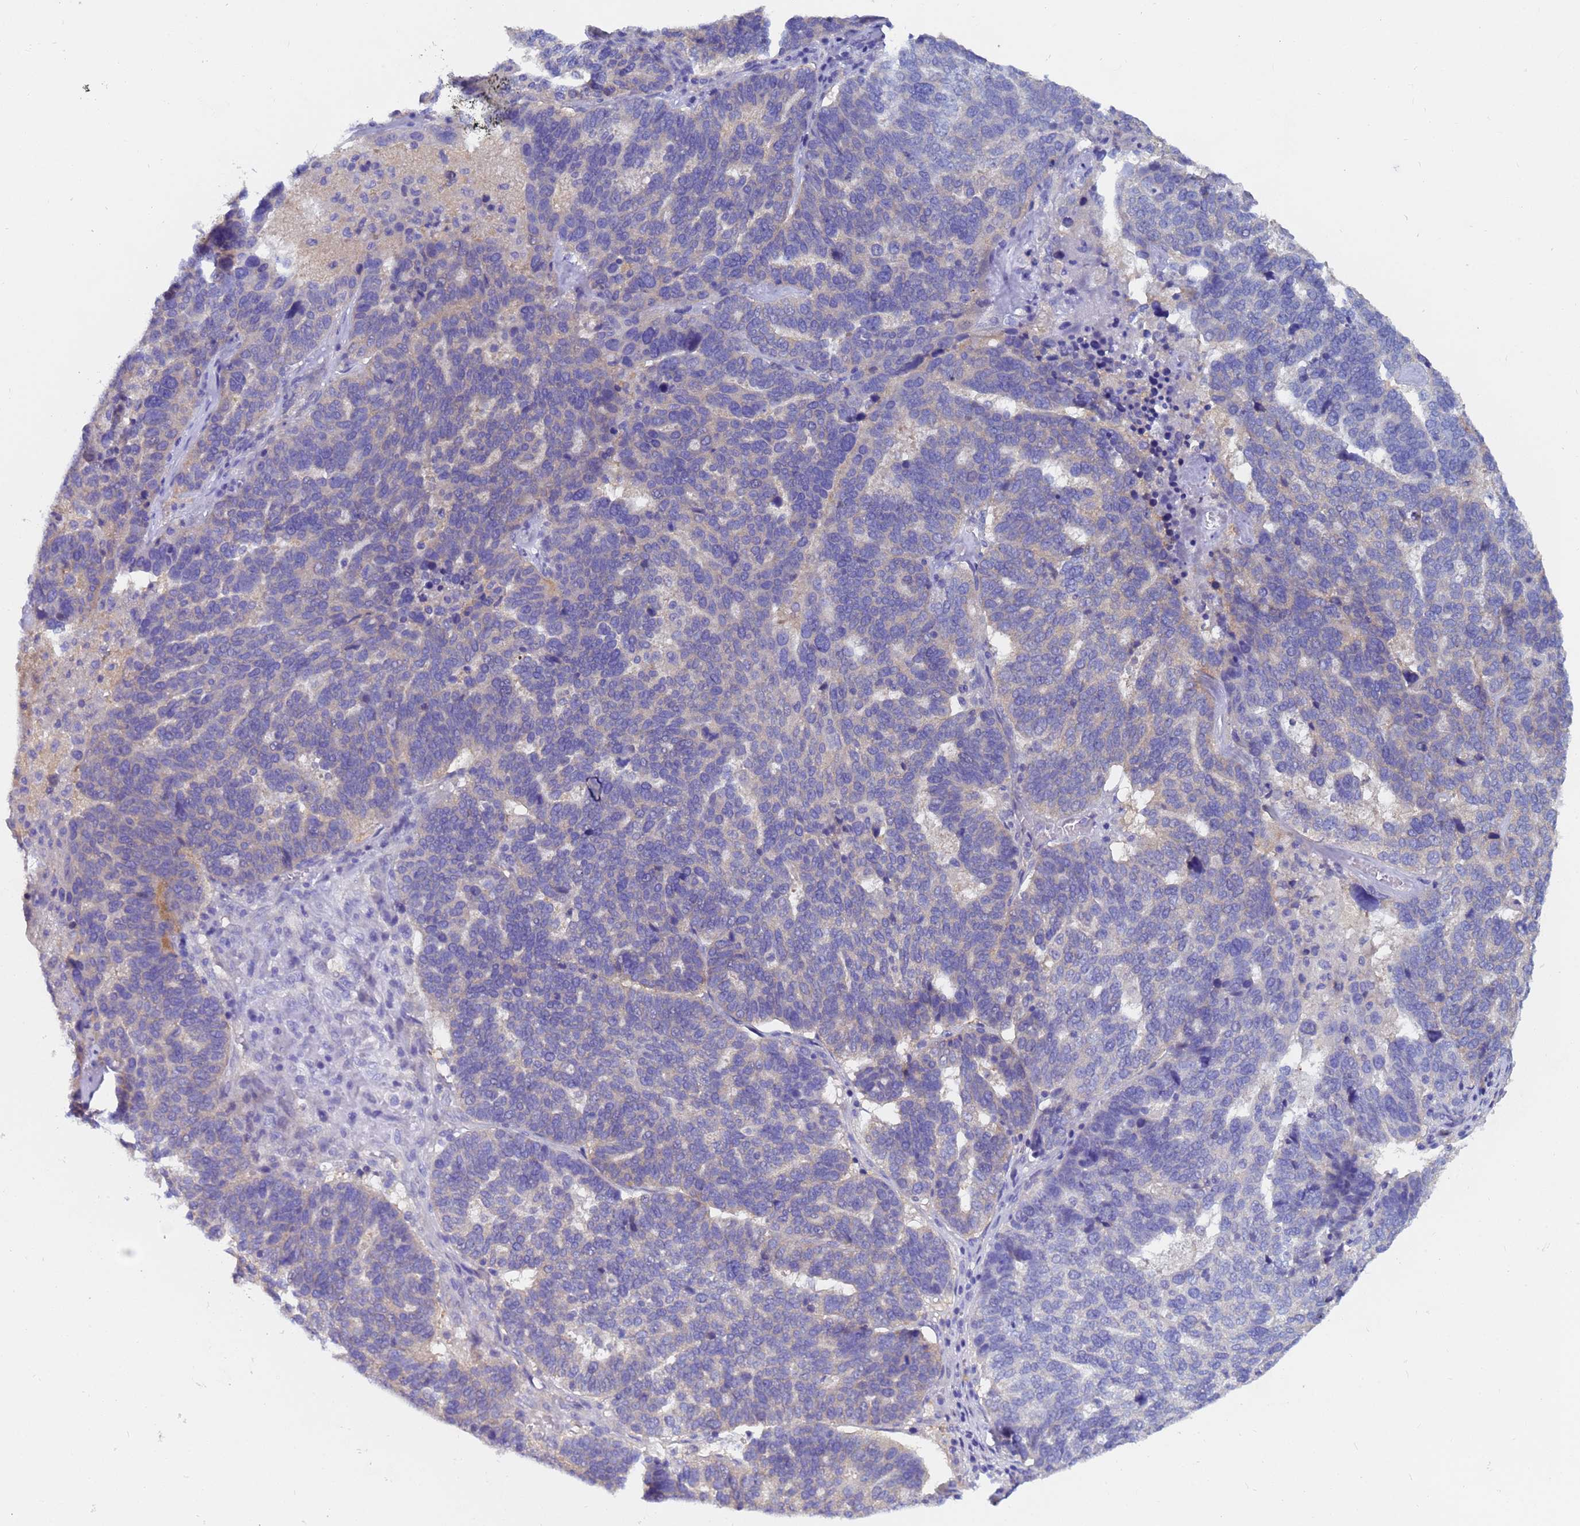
{"staining": {"intensity": "negative", "quantity": "none", "location": "none"}, "tissue": "ovarian cancer", "cell_type": "Tumor cells", "image_type": "cancer", "snomed": [{"axis": "morphology", "description": "Cystadenocarcinoma, serous, NOS"}, {"axis": "topography", "description": "Ovary"}], "caption": "Tumor cells show no significant staining in ovarian cancer (serous cystadenocarcinoma).", "gene": "UBE2O", "patient": {"sex": "female", "age": 59}}